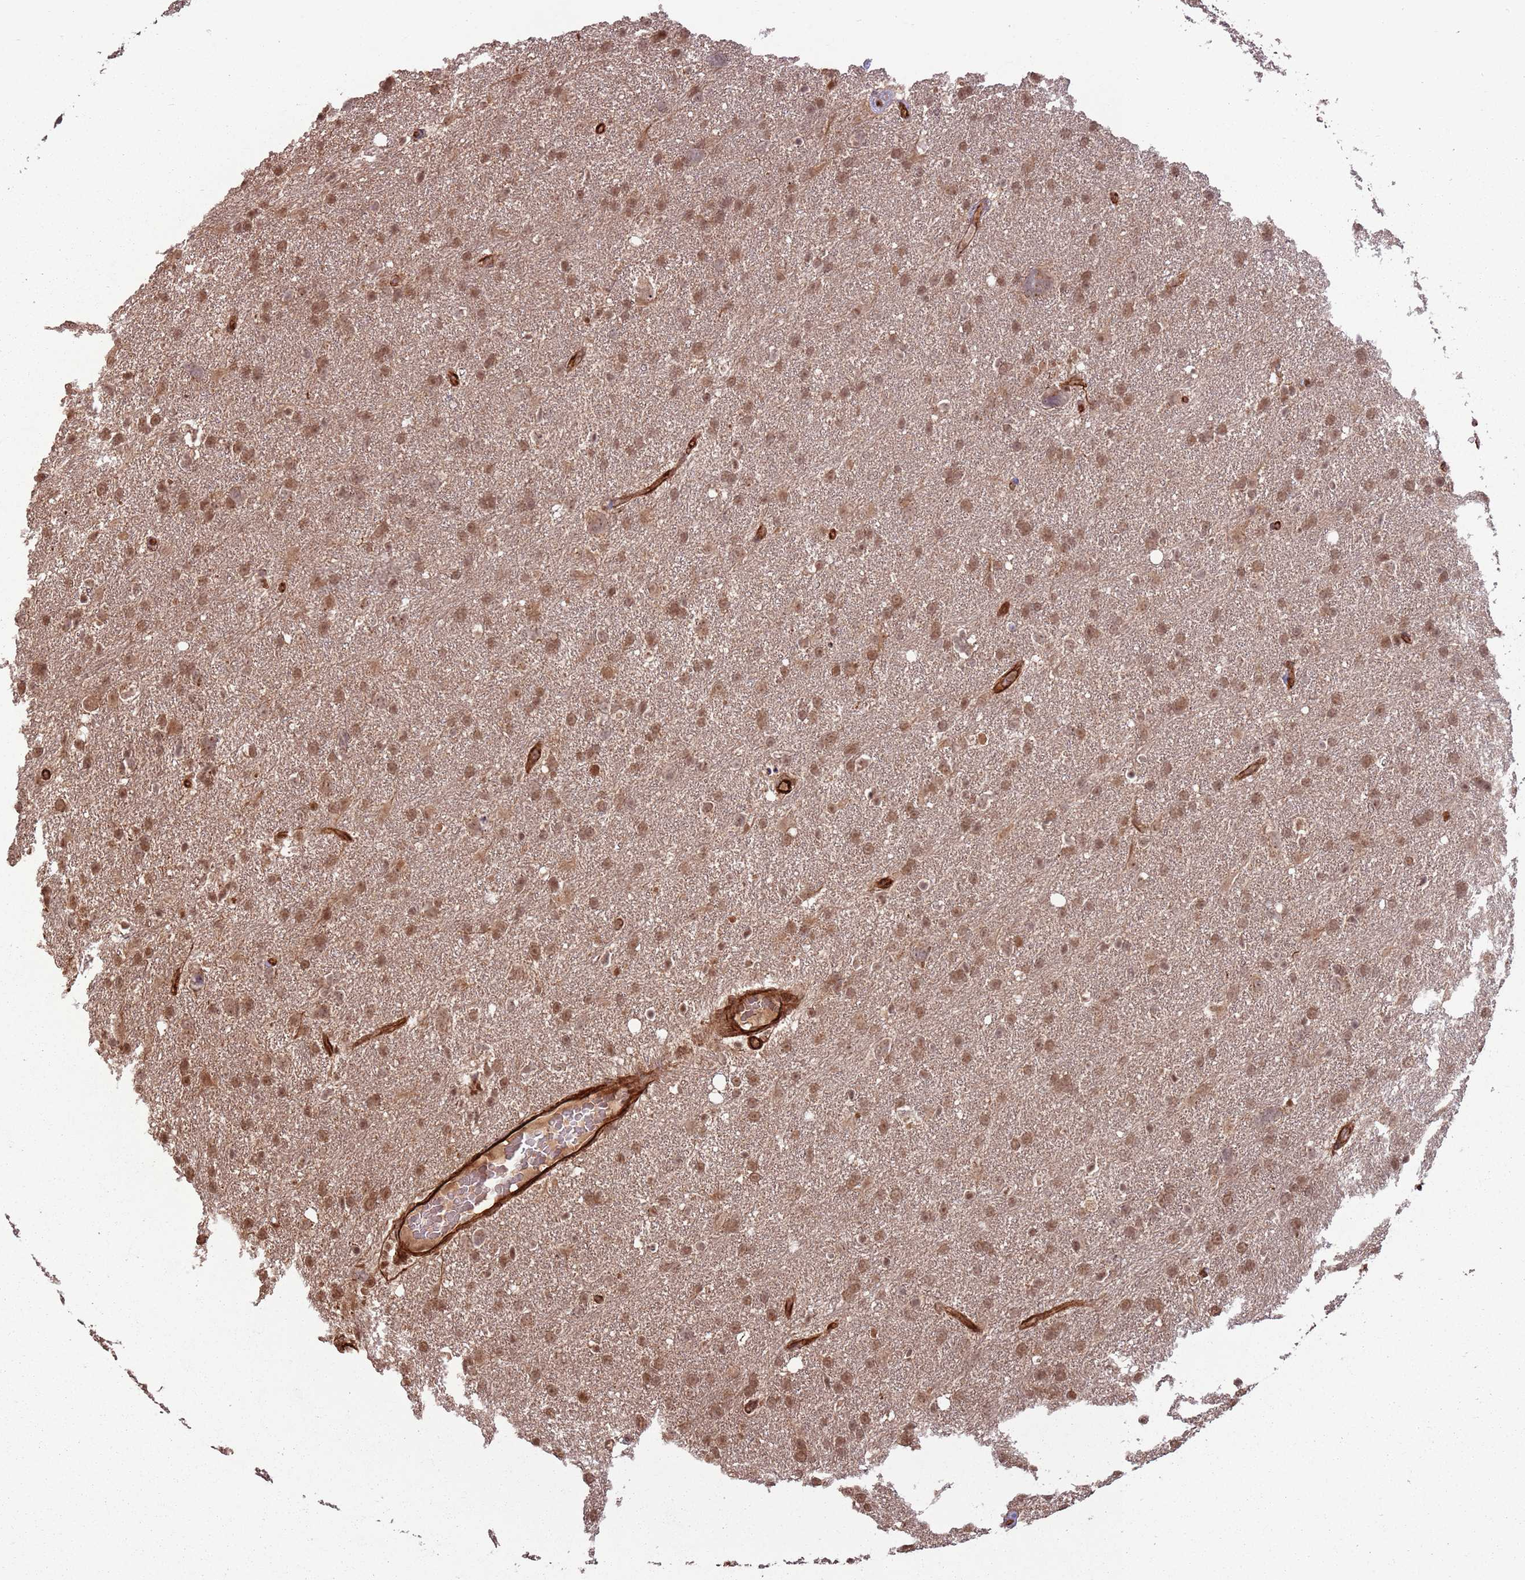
{"staining": {"intensity": "moderate", "quantity": ">75%", "location": "cytoplasmic/membranous,nuclear"}, "tissue": "glioma", "cell_type": "Tumor cells", "image_type": "cancer", "snomed": [{"axis": "morphology", "description": "Glioma, malignant, High grade"}, {"axis": "topography", "description": "Brain"}], "caption": "Glioma stained for a protein shows moderate cytoplasmic/membranous and nuclear positivity in tumor cells.", "gene": "ADAMTS3", "patient": {"sex": "male", "age": 61}}